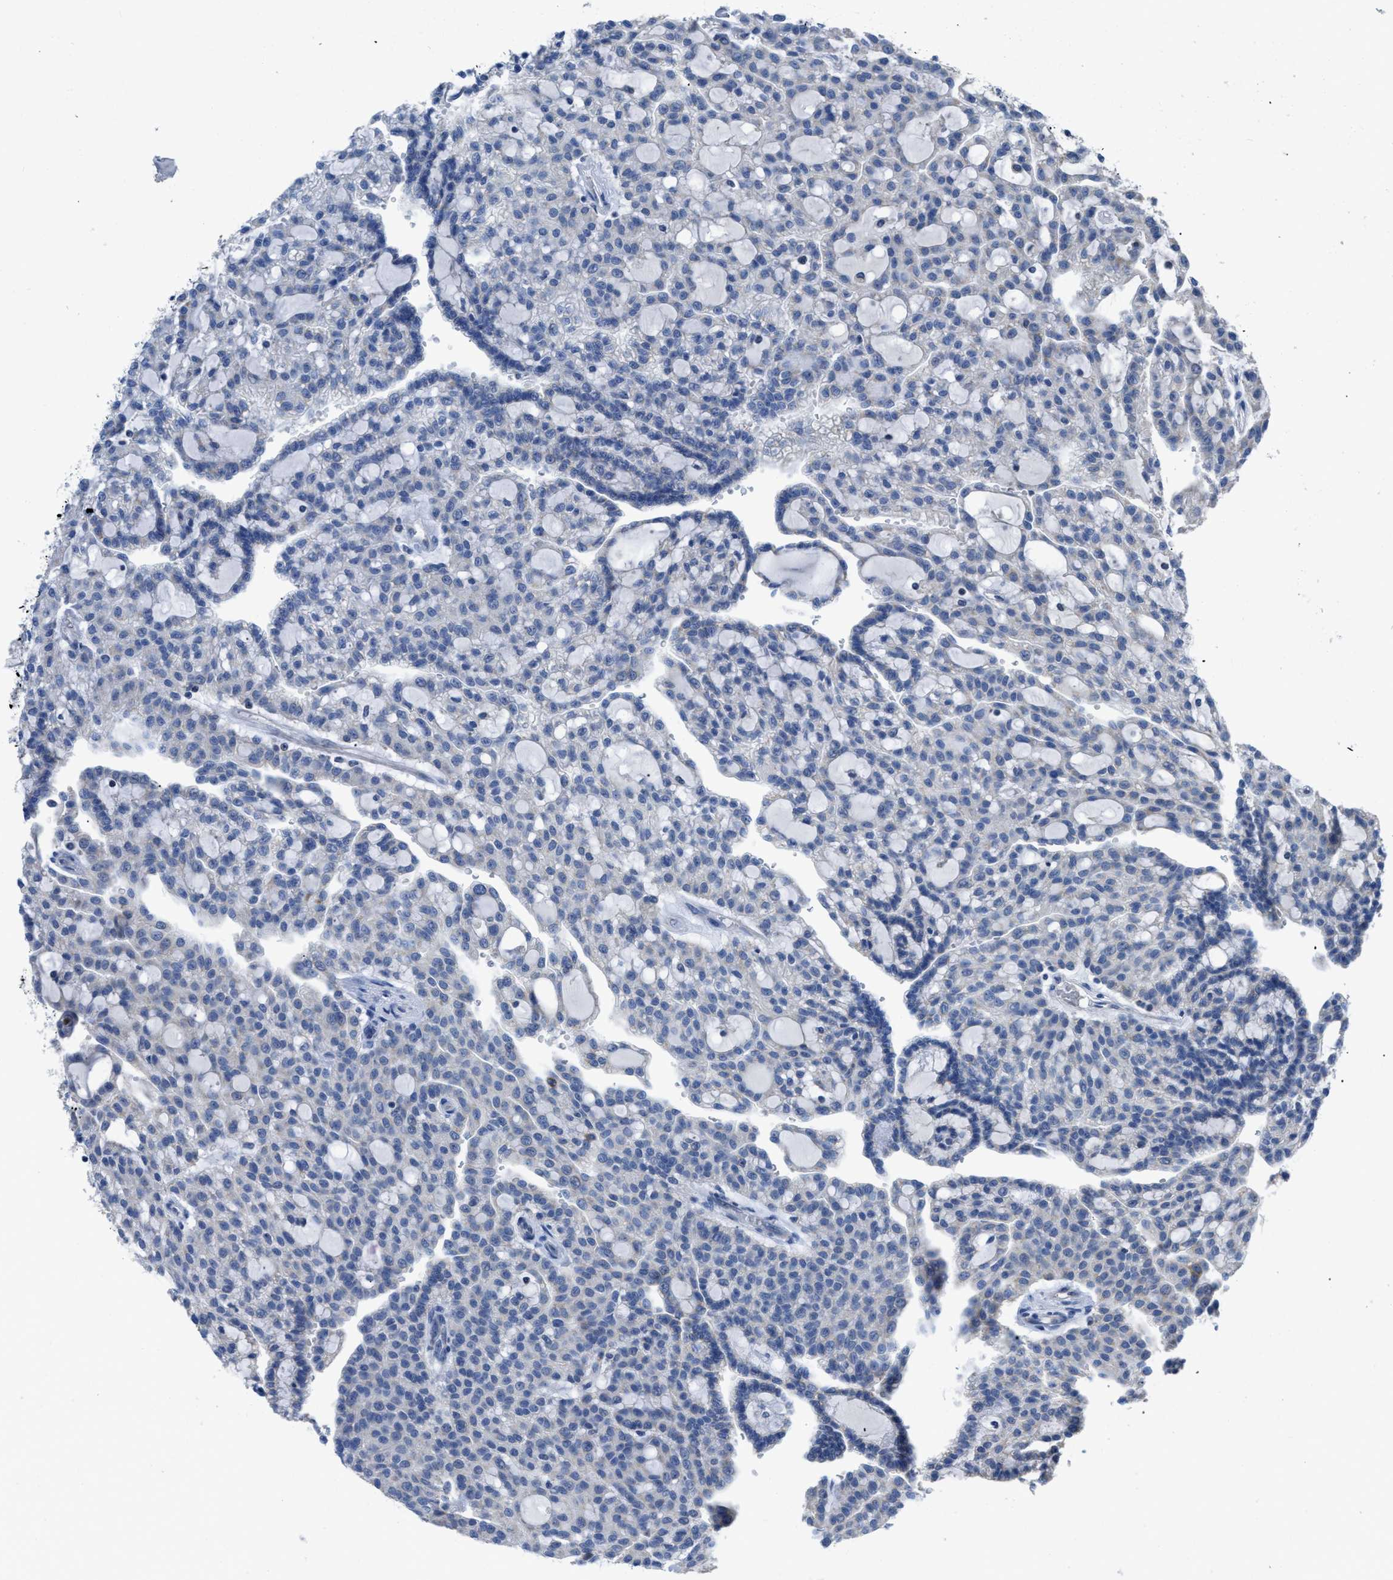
{"staining": {"intensity": "negative", "quantity": "none", "location": "none"}, "tissue": "renal cancer", "cell_type": "Tumor cells", "image_type": "cancer", "snomed": [{"axis": "morphology", "description": "Adenocarcinoma, NOS"}, {"axis": "topography", "description": "Kidney"}], "caption": "Immunohistochemistry (IHC) image of renal cancer stained for a protein (brown), which reveals no staining in tumor cells.", "gene": "ETFA", "patient": {"sex": "male", "age": 63}}